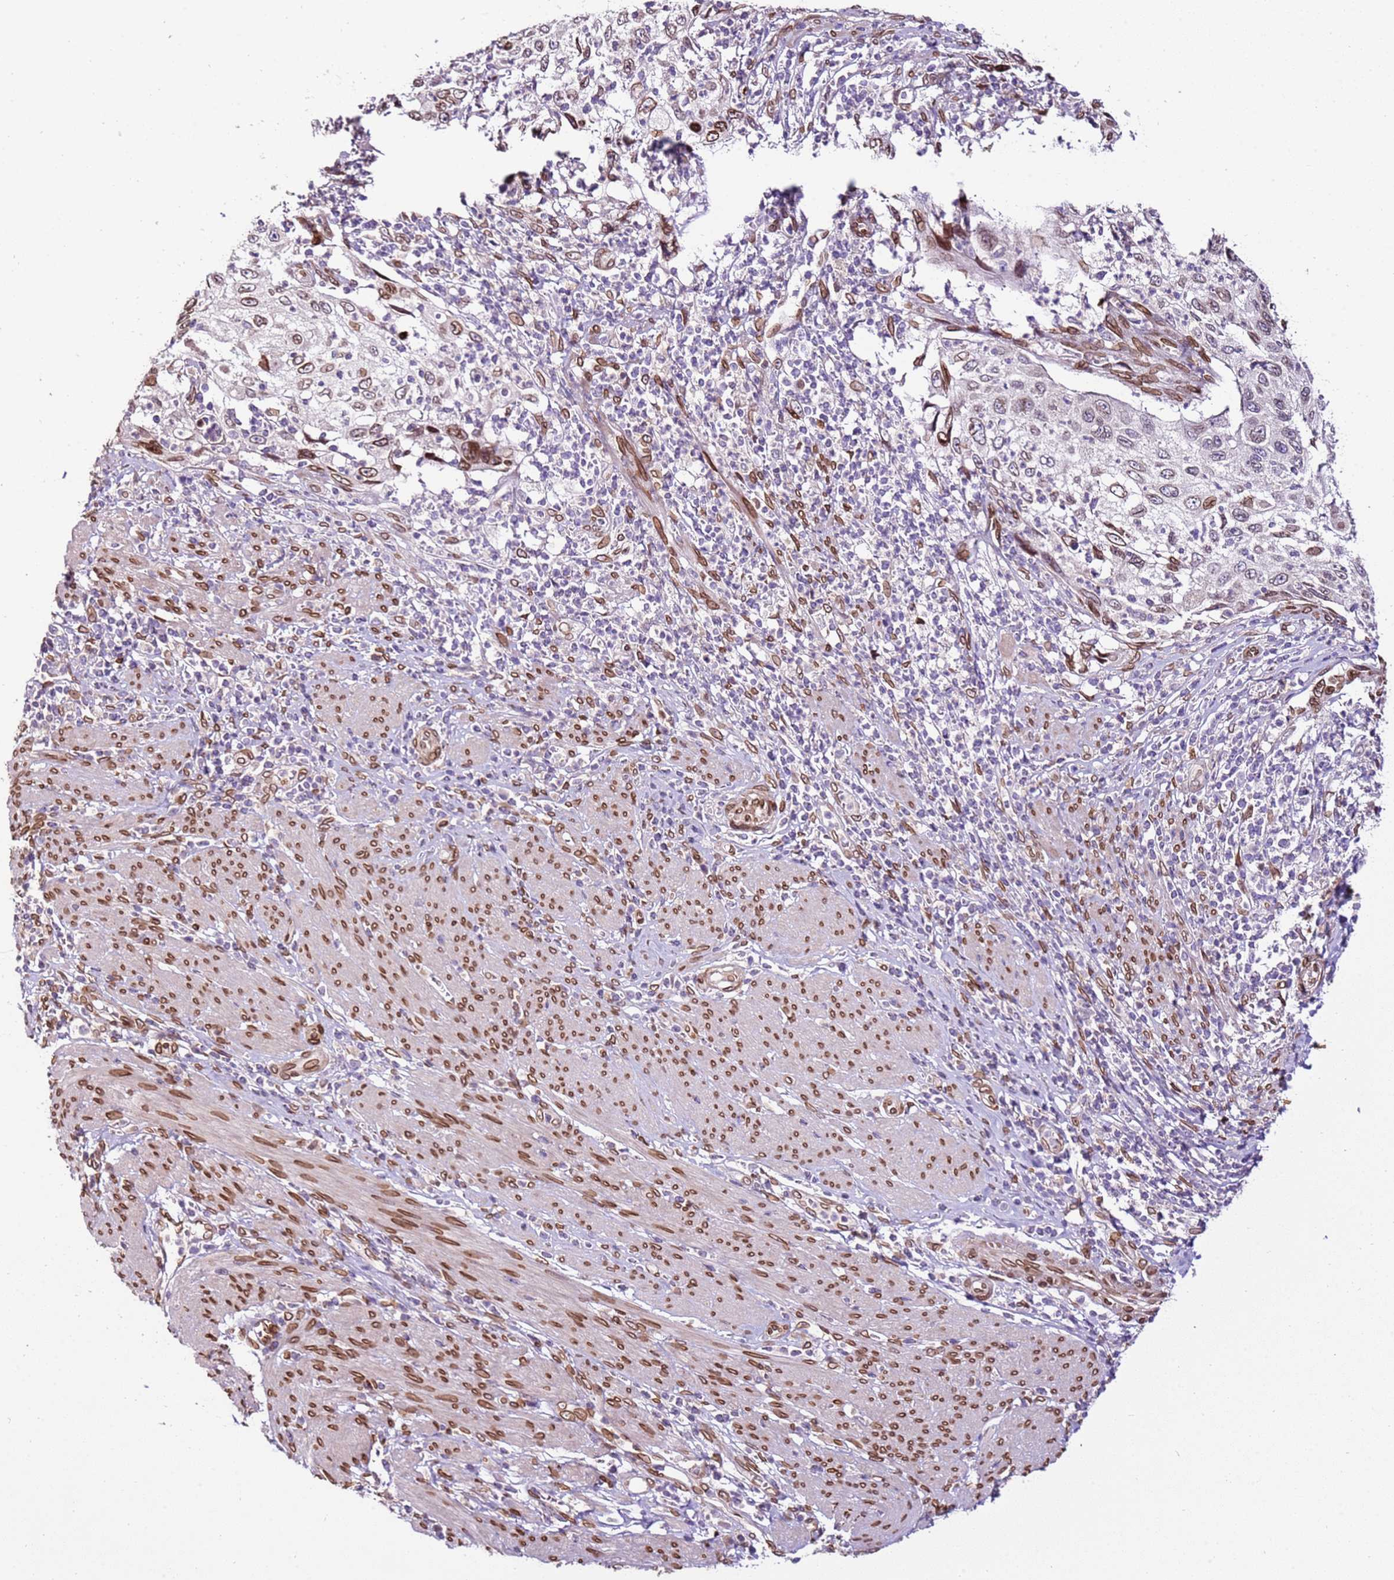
{"staining": {"intensity": "moderate", "quantity": "<25%", "location": "cytoplasmic/membranous,nuclear"}, "tissue": "cervical cancer", "cell_type": "Tumor cells", "image_type": "cancer", "snomed": [{"axis": "morphology", "description": "Squamous cell carcinoma, NOS"}, {"axis": "topography", "description": "Cervix"}], "caption": "Human cervical squamous cell carcinoma stained with a brown dye reveals moderate cytoplasmic/membranous and nuclear positive expression in about <25% of tumor cells.", "gene": "TMEM47", "patient": {"sex": "female", "age": 70}}